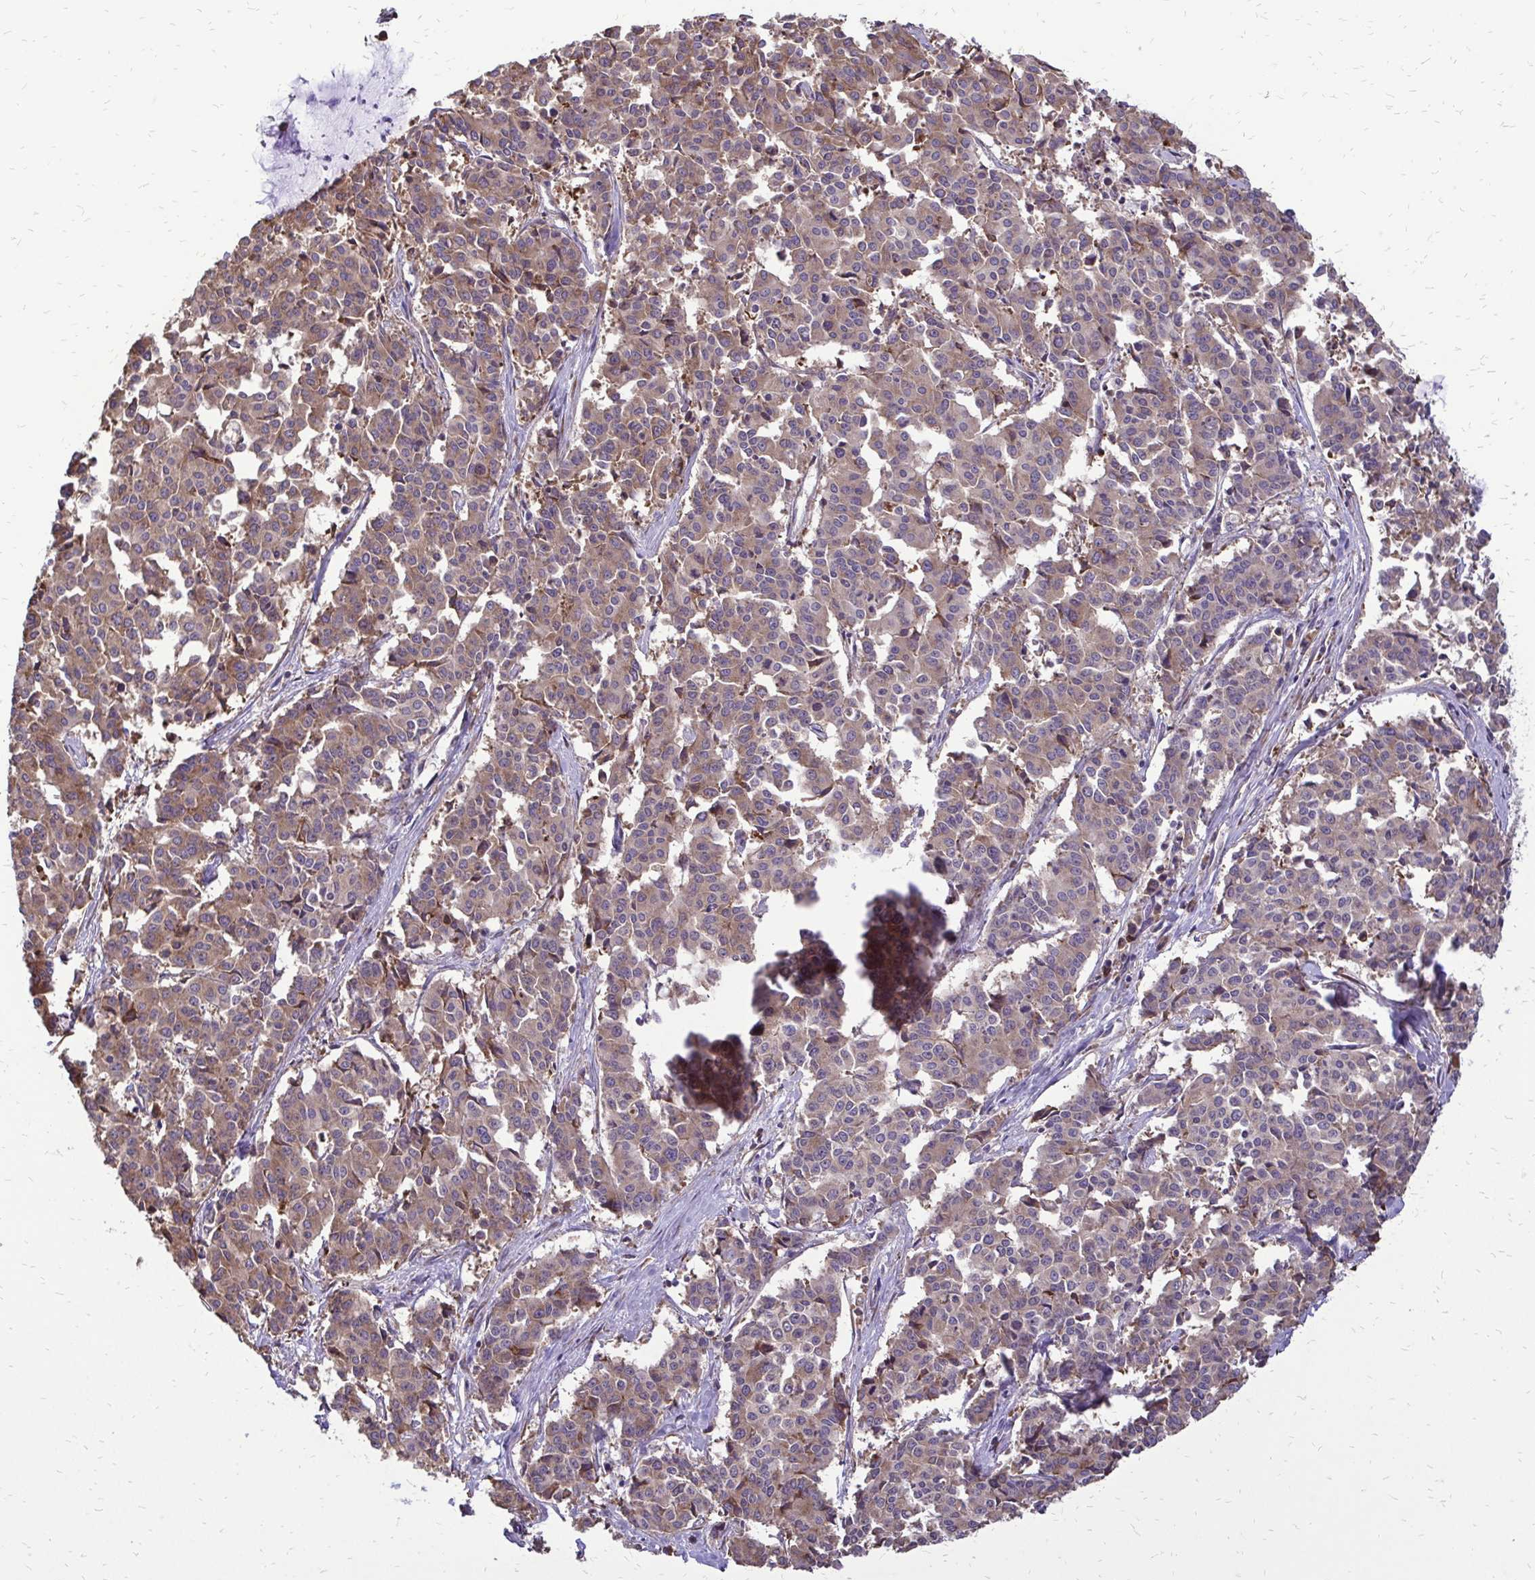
{"staining": {"intensity": "weak", "quantity": ">75%", "location": "cytoplasmic/membranous"}, "tissue": "cervical cancer", "cell_type": "Tumor cells", "image_type": "cancer", "snomed": [{"axis": "morphology", "description": "Squamous cell carcinoma, NOS"}, {"axis": "topography", "description": "Cervix"}], "caption": "A high-resolution micrograph shows immunohistochemistry staining of cervical cancer, which reveals weak cytoplasmic/membranous positivity in approximately >75% of tumor cells. The protein of interest is stained brown, and the nuclei are stained in blue (DAB IHC with brightfield microscopy, high magnification).", "gene": "RPS3", "patient": {"sex": "female", "age": 28}}